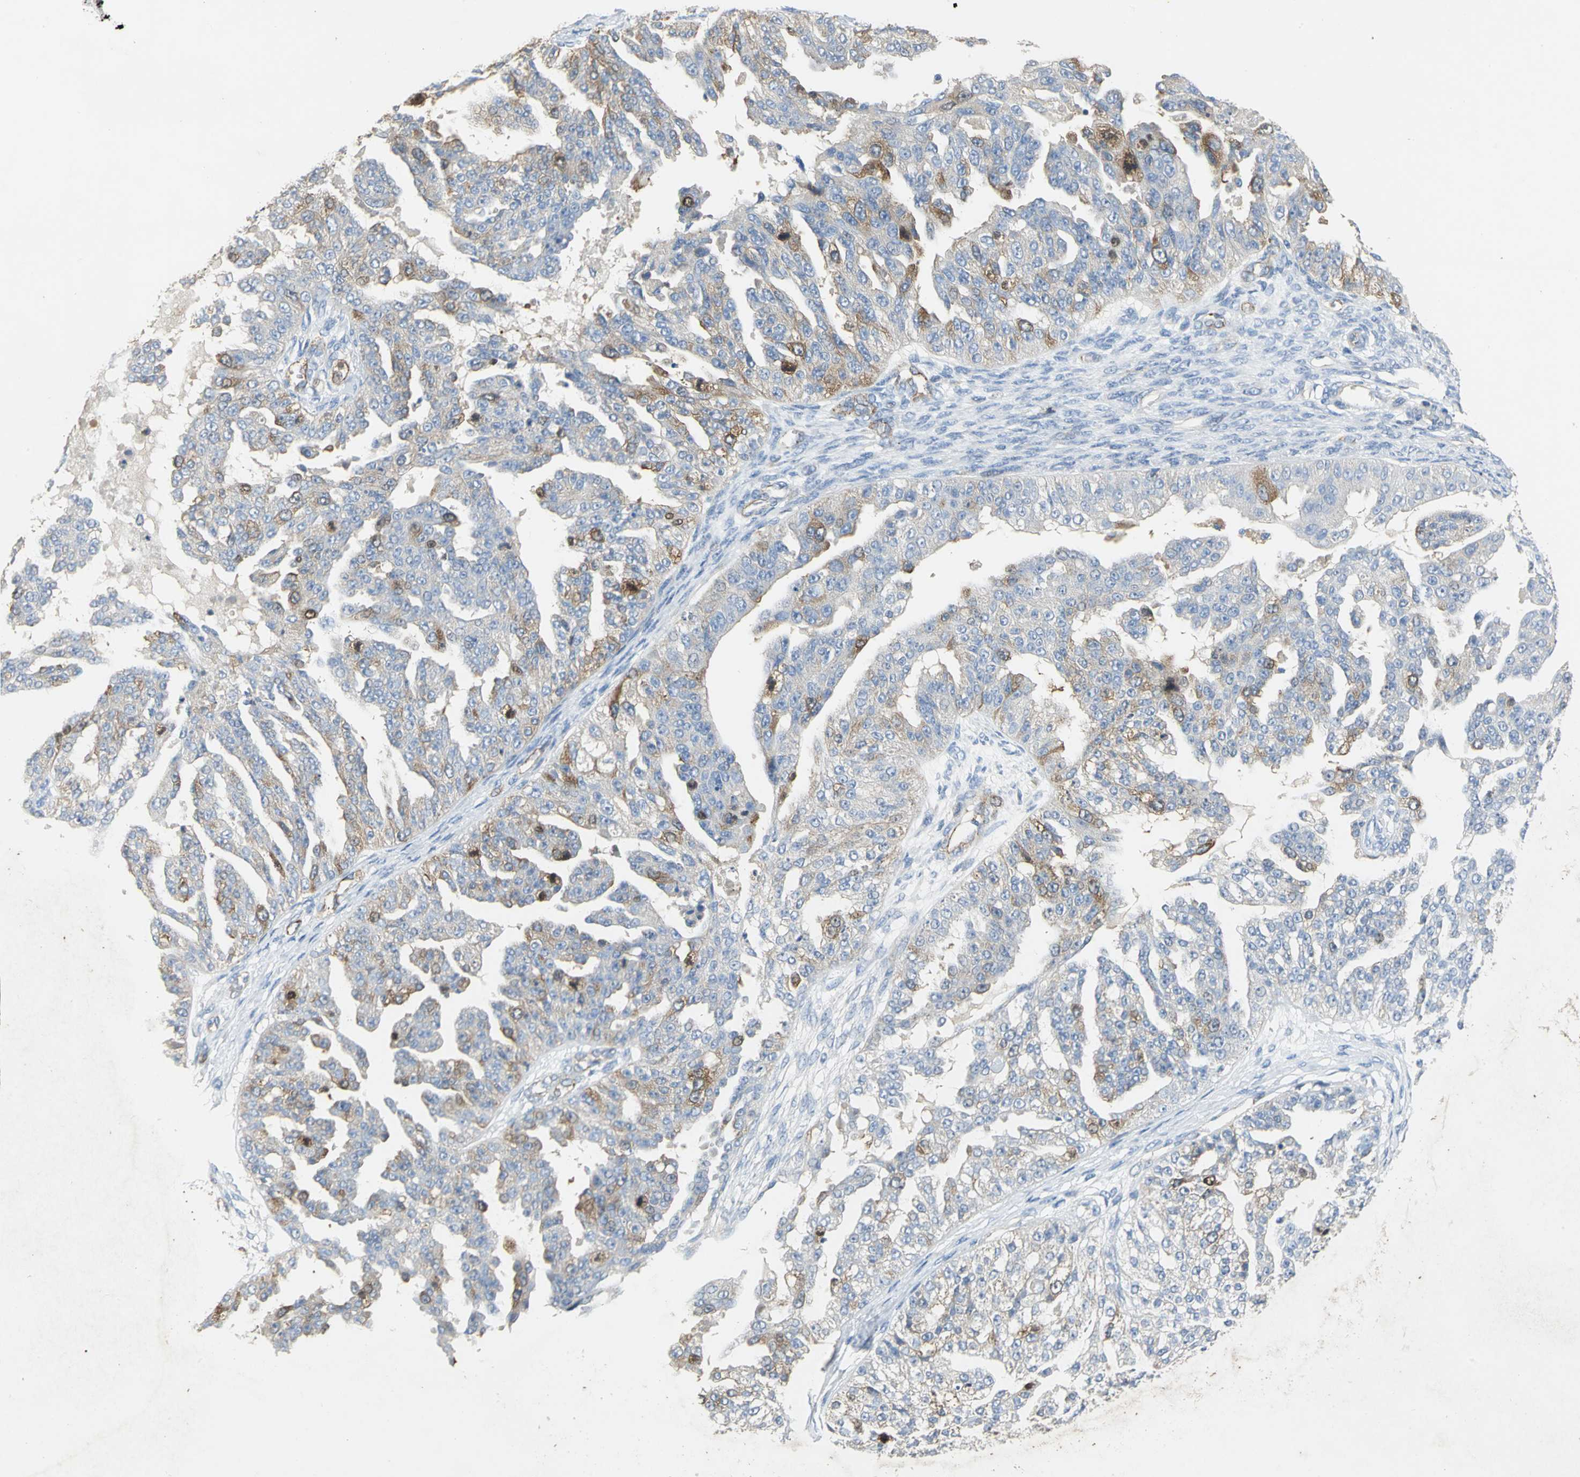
{"staining": {"intensity": "strong", "quantity": "<25%", "location": "cytoplasmic/membranous"}, "tissue": "ovarian cancer", "cell_type": "Tumor cells", "image_type": "cancer", "snomed": [{"axis": "morphology", "description": "Cystadenocarcinoma, serous, NOS"}, {"axis": "topography", "description": "Ovary"}], "caption": "Ovarian cancer (serous cystadenocarcinoma) was stained to show a protein in brown. There is medium levels of strong cytoplasmic/membranous expression in approximately <25% of tumor cells. (DAB (3,3'-diaminobenzidine) = brown stain, brightfield microscopy at high magnification).", "gene": "DLGAP5", "patient": {"sex": "female", "age": 58}}